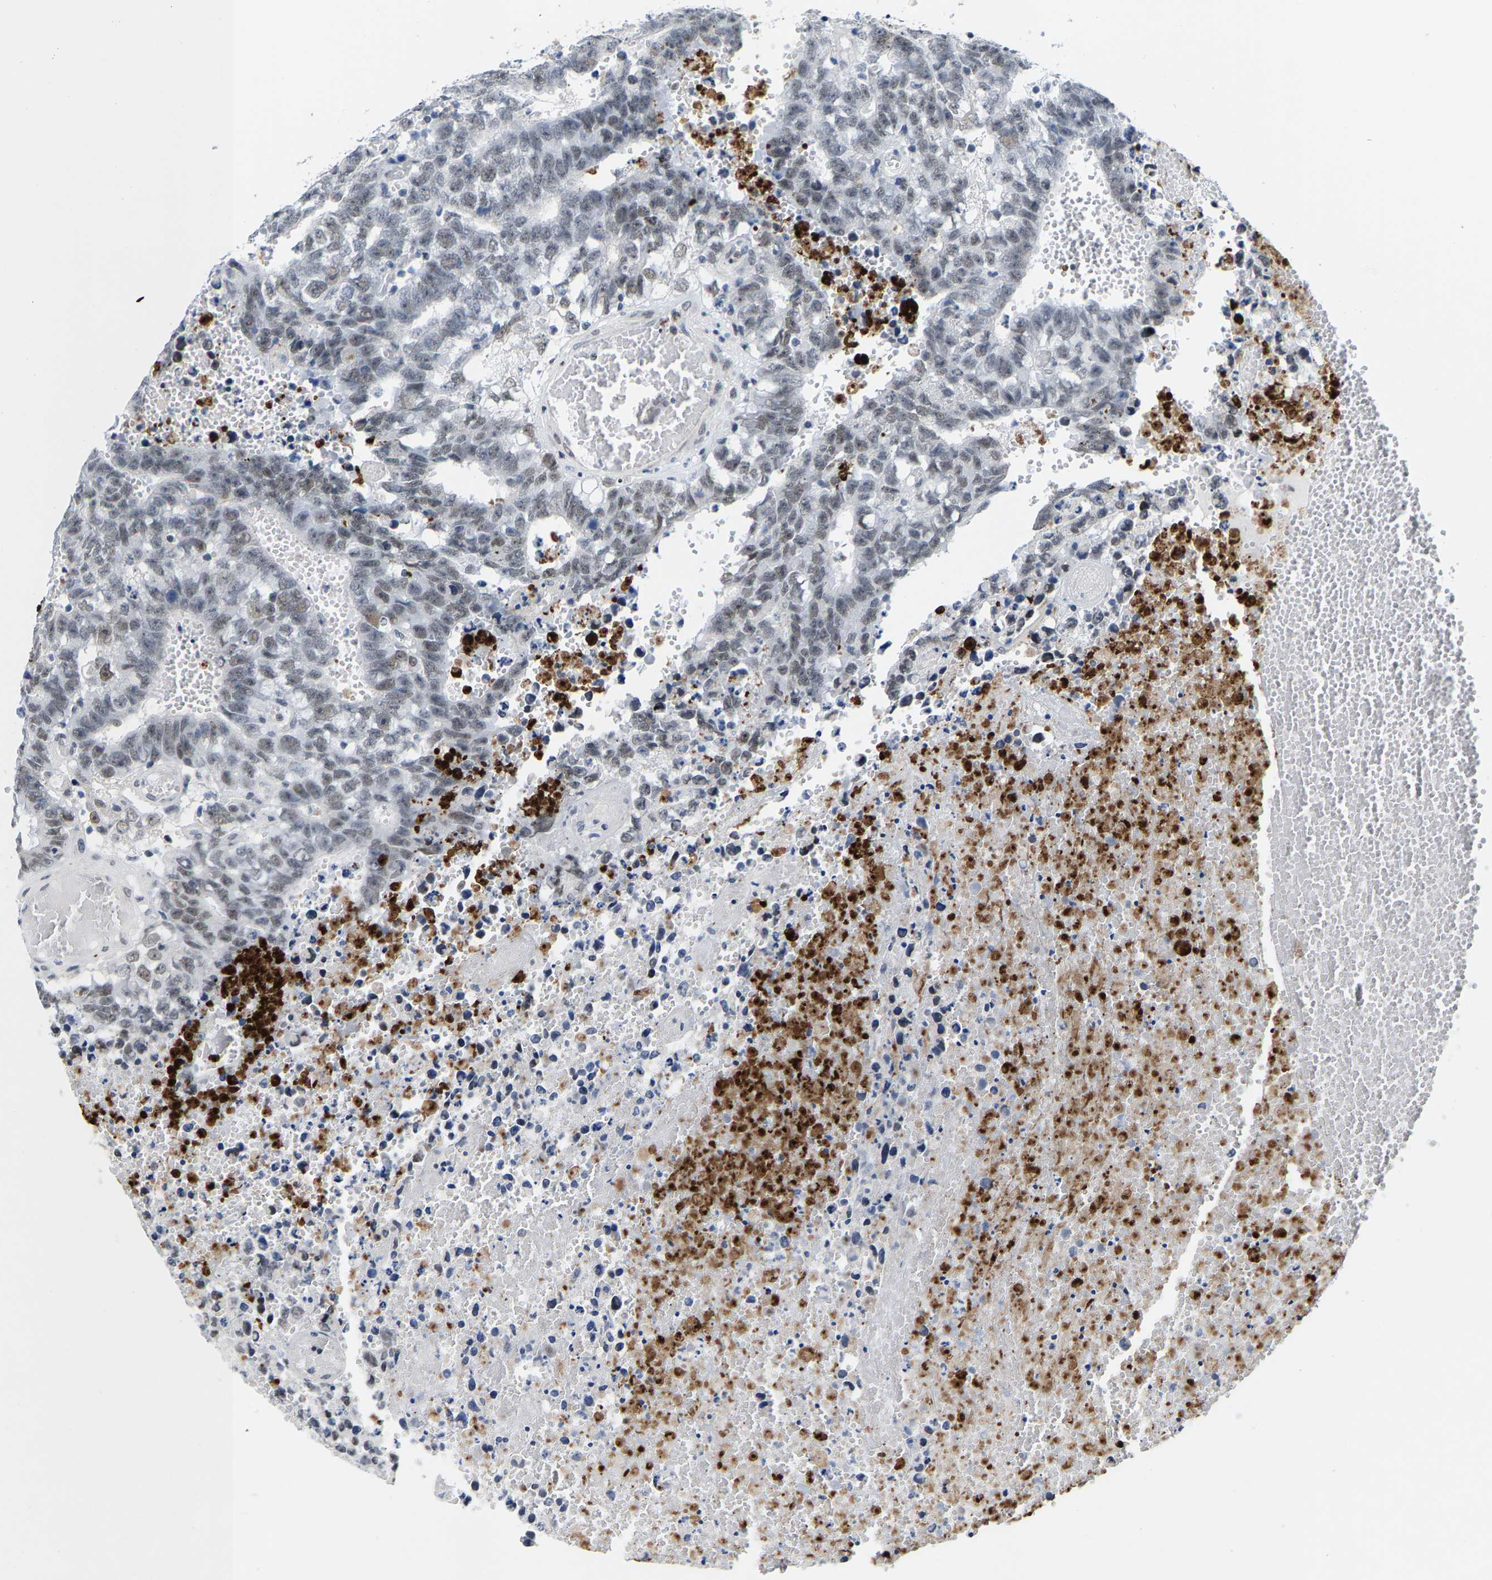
{"staining": {"intensity": "weak", "quantity": "25%-75%", "location": "nuclear"}, "tissue": "testis cancer", "cell_type": "Tumor cells", "image_type": "cancer", "snomed": [{"axis": "morphology", "description": "Carcinoma, Embryonal, NOS"}, {"axis": "topography", "description": "Testis"}], "caption": "Immunohistochemical staining of testis cancer reveals low levels of weak nuclear protein expression in approximately 25%-75% of tumor cells.", "gene": "SETD1B", "patient": {"sex": "male", "age": 25}}